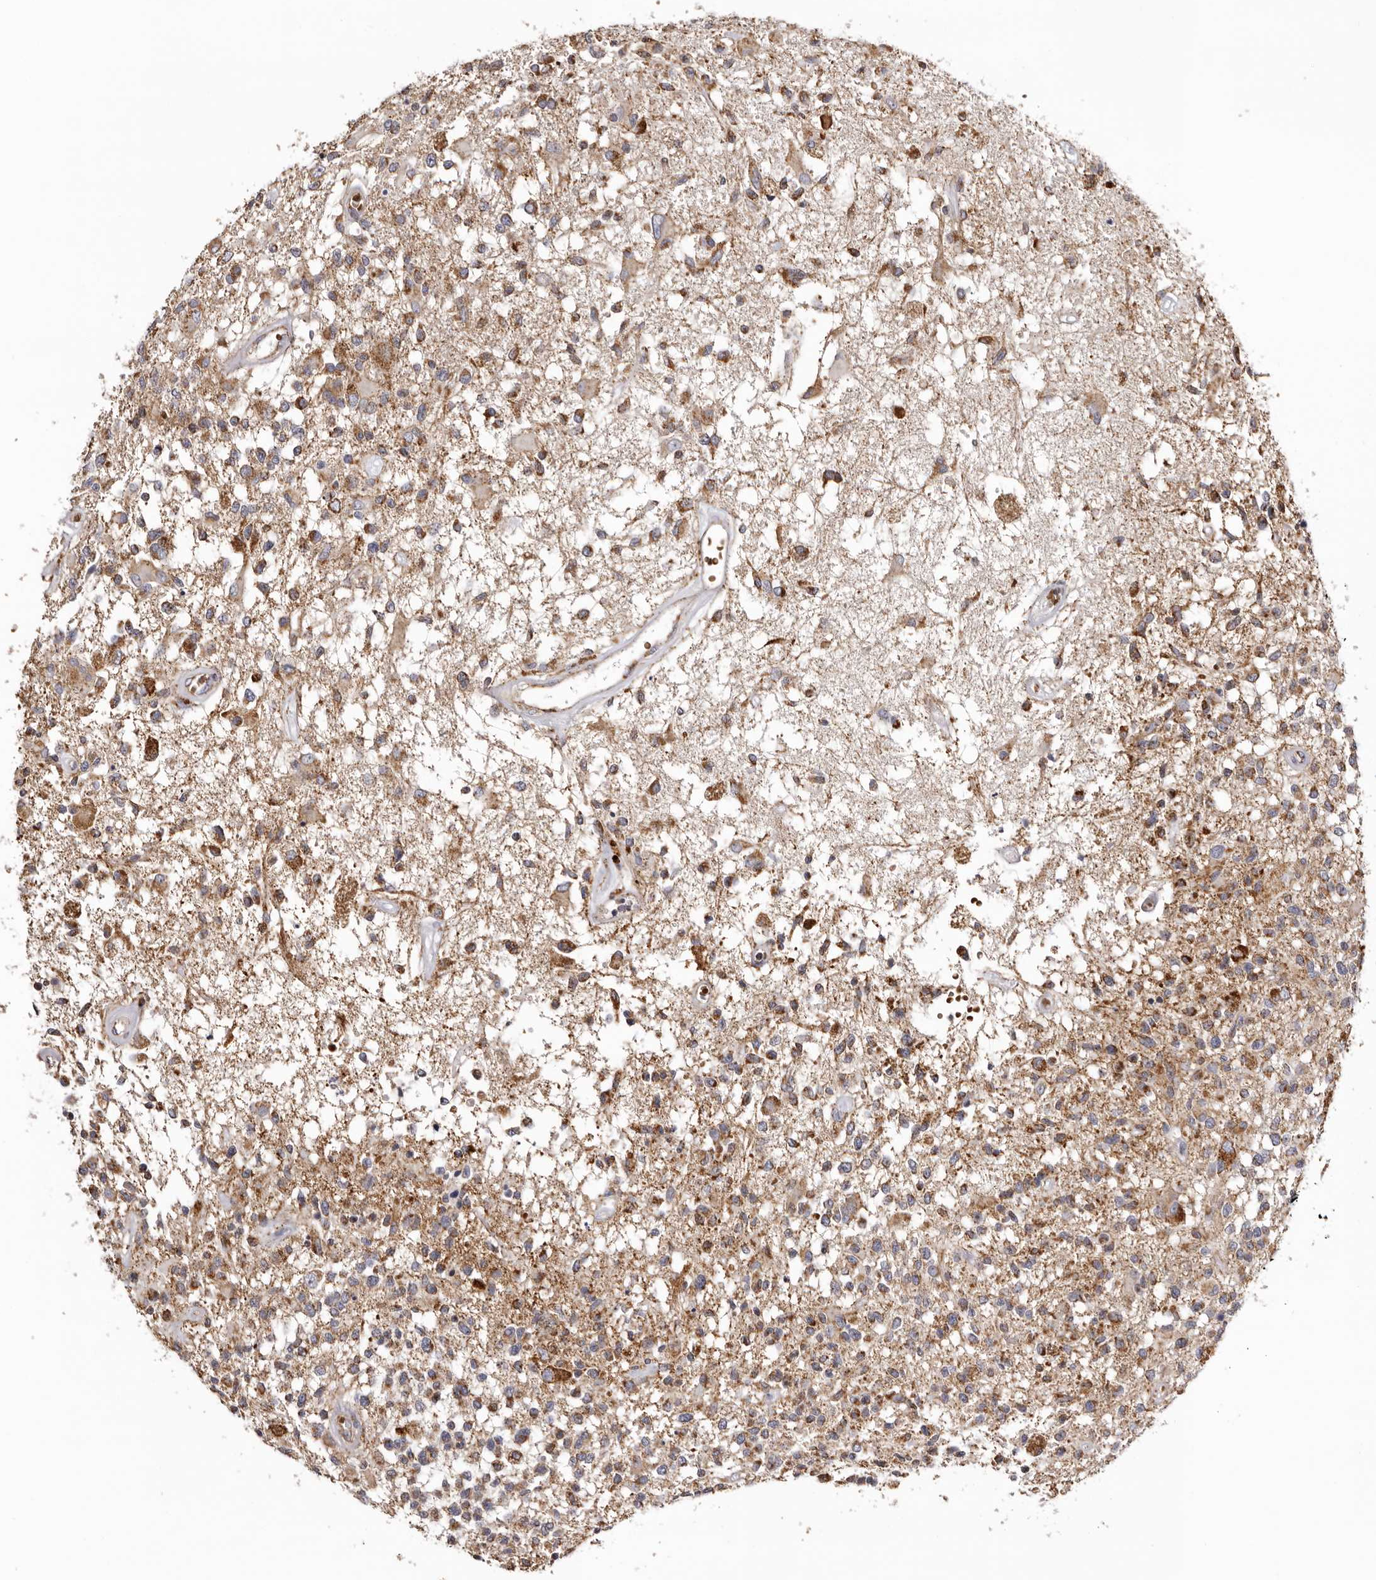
{"staining": {"intensity": "moderate", "quantity": ">75%", "location": "cytoplasmic/membranous"}, "tissue": "glioma", "cell_type": "Tumor cells", "image_type": "cancer", "snomed": [{"axis": "morphology", "description": "Glioma, malignant, High grade"}, {"axis": "morphology", "description": "Glioblastoma, NOS"}, {"axis": "topography", "description": "Brain"}], "caption": "Protein staining displays moderate cytoplasmic/membranous expression in approximately >75% of tumor cells in glioma.", "gene": "MECR", "patient": {"sex": "male", "age": 60}}